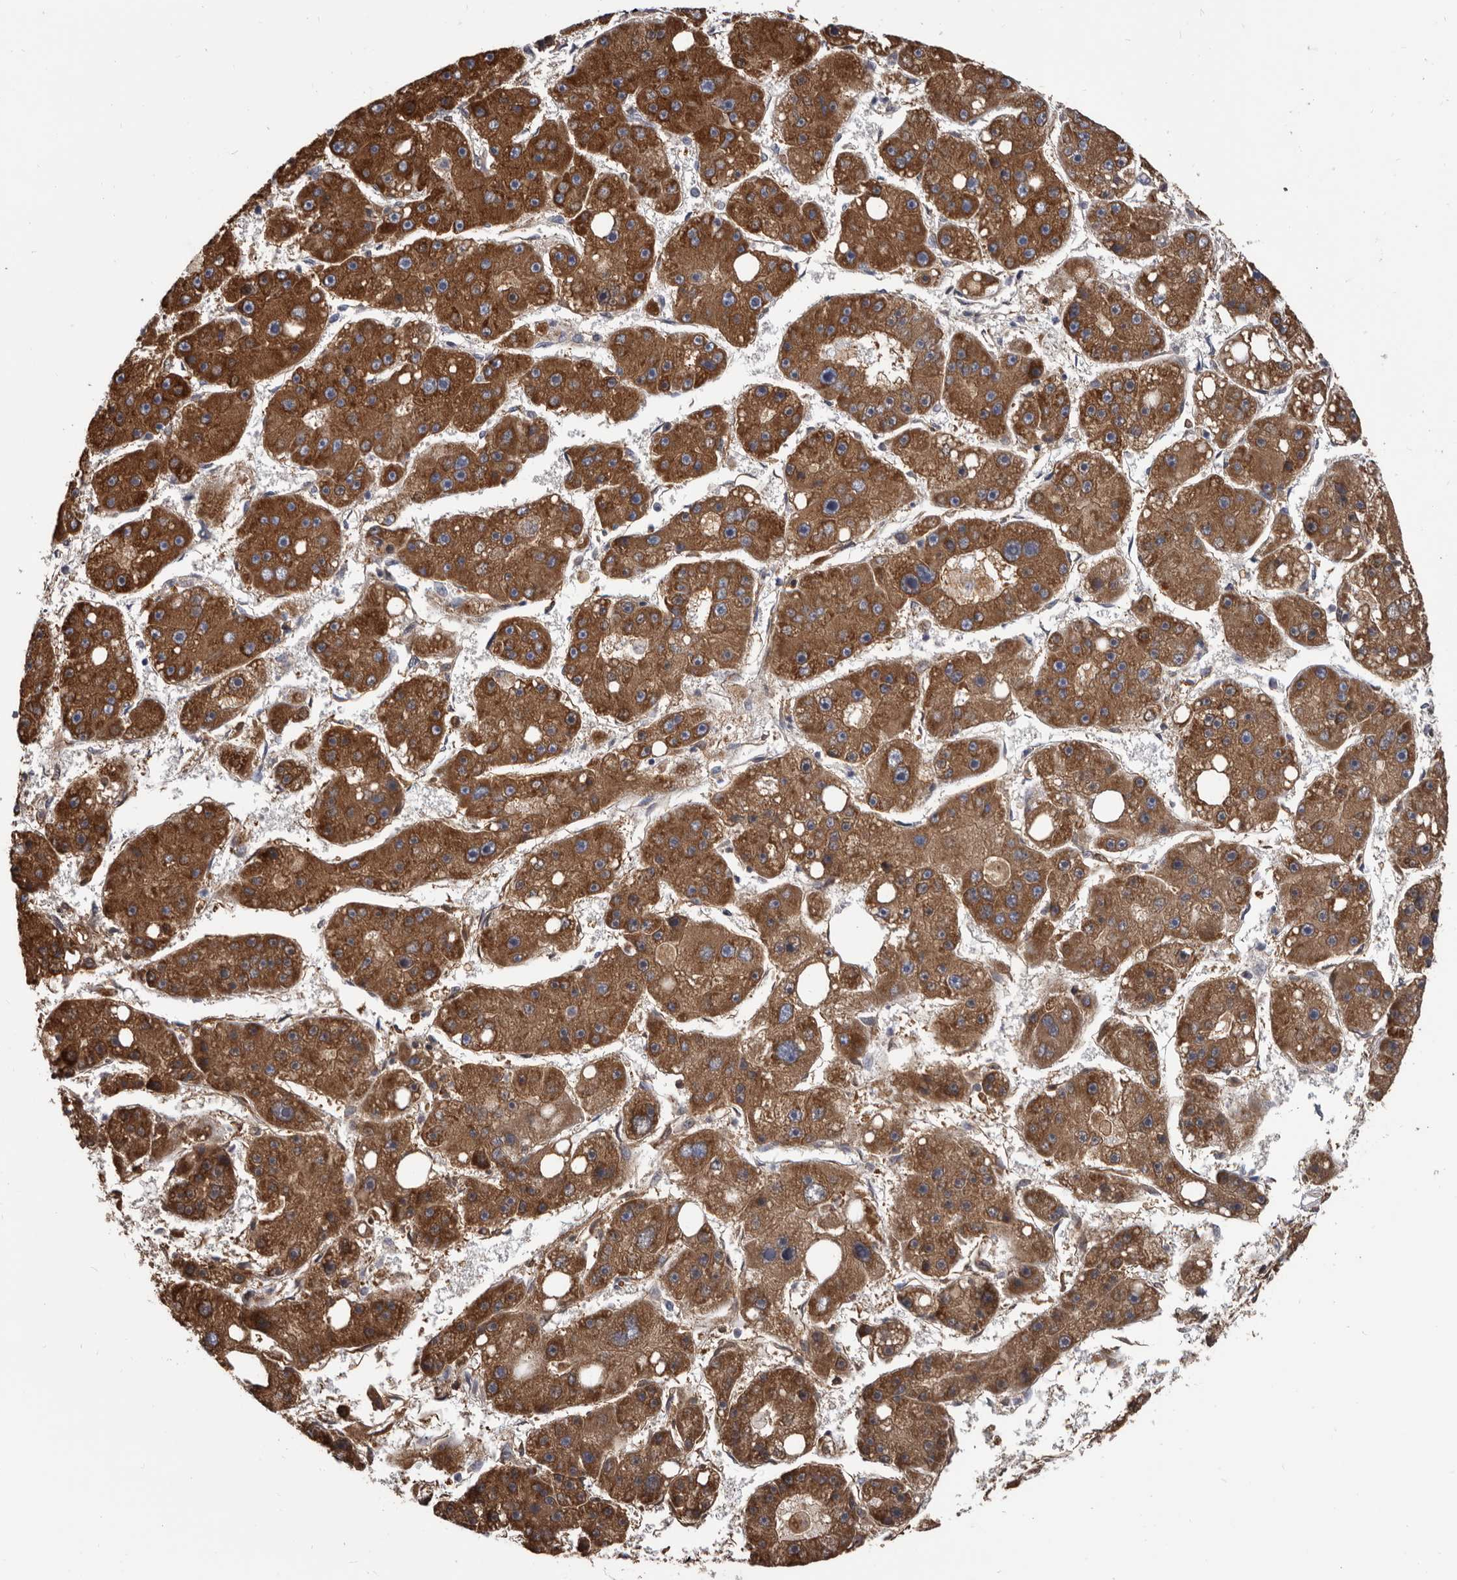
{"staining": {"intensity": "strong", "quantity": ">75%", "location": "cytoplasmic/membranous"}, "tissue": "liver cancer", "cell_type": "Tumor cells", "image_type": "cancer", "snomed": [{"axis": "morphology", "description": "Carcinoma, Hepatocellular, NOS"}, {"axis": "topography", "description": "Liver"}], "caption": "Immunohistochemistry (IHC) of hepatocellular carcinoma (liver) displays high levels of strong cytoplasmic/membranous positivity in approximately >75% of tumor cells.", "gene": "ALDH5A1", "patient": {"sex": "female", "age": 61}}